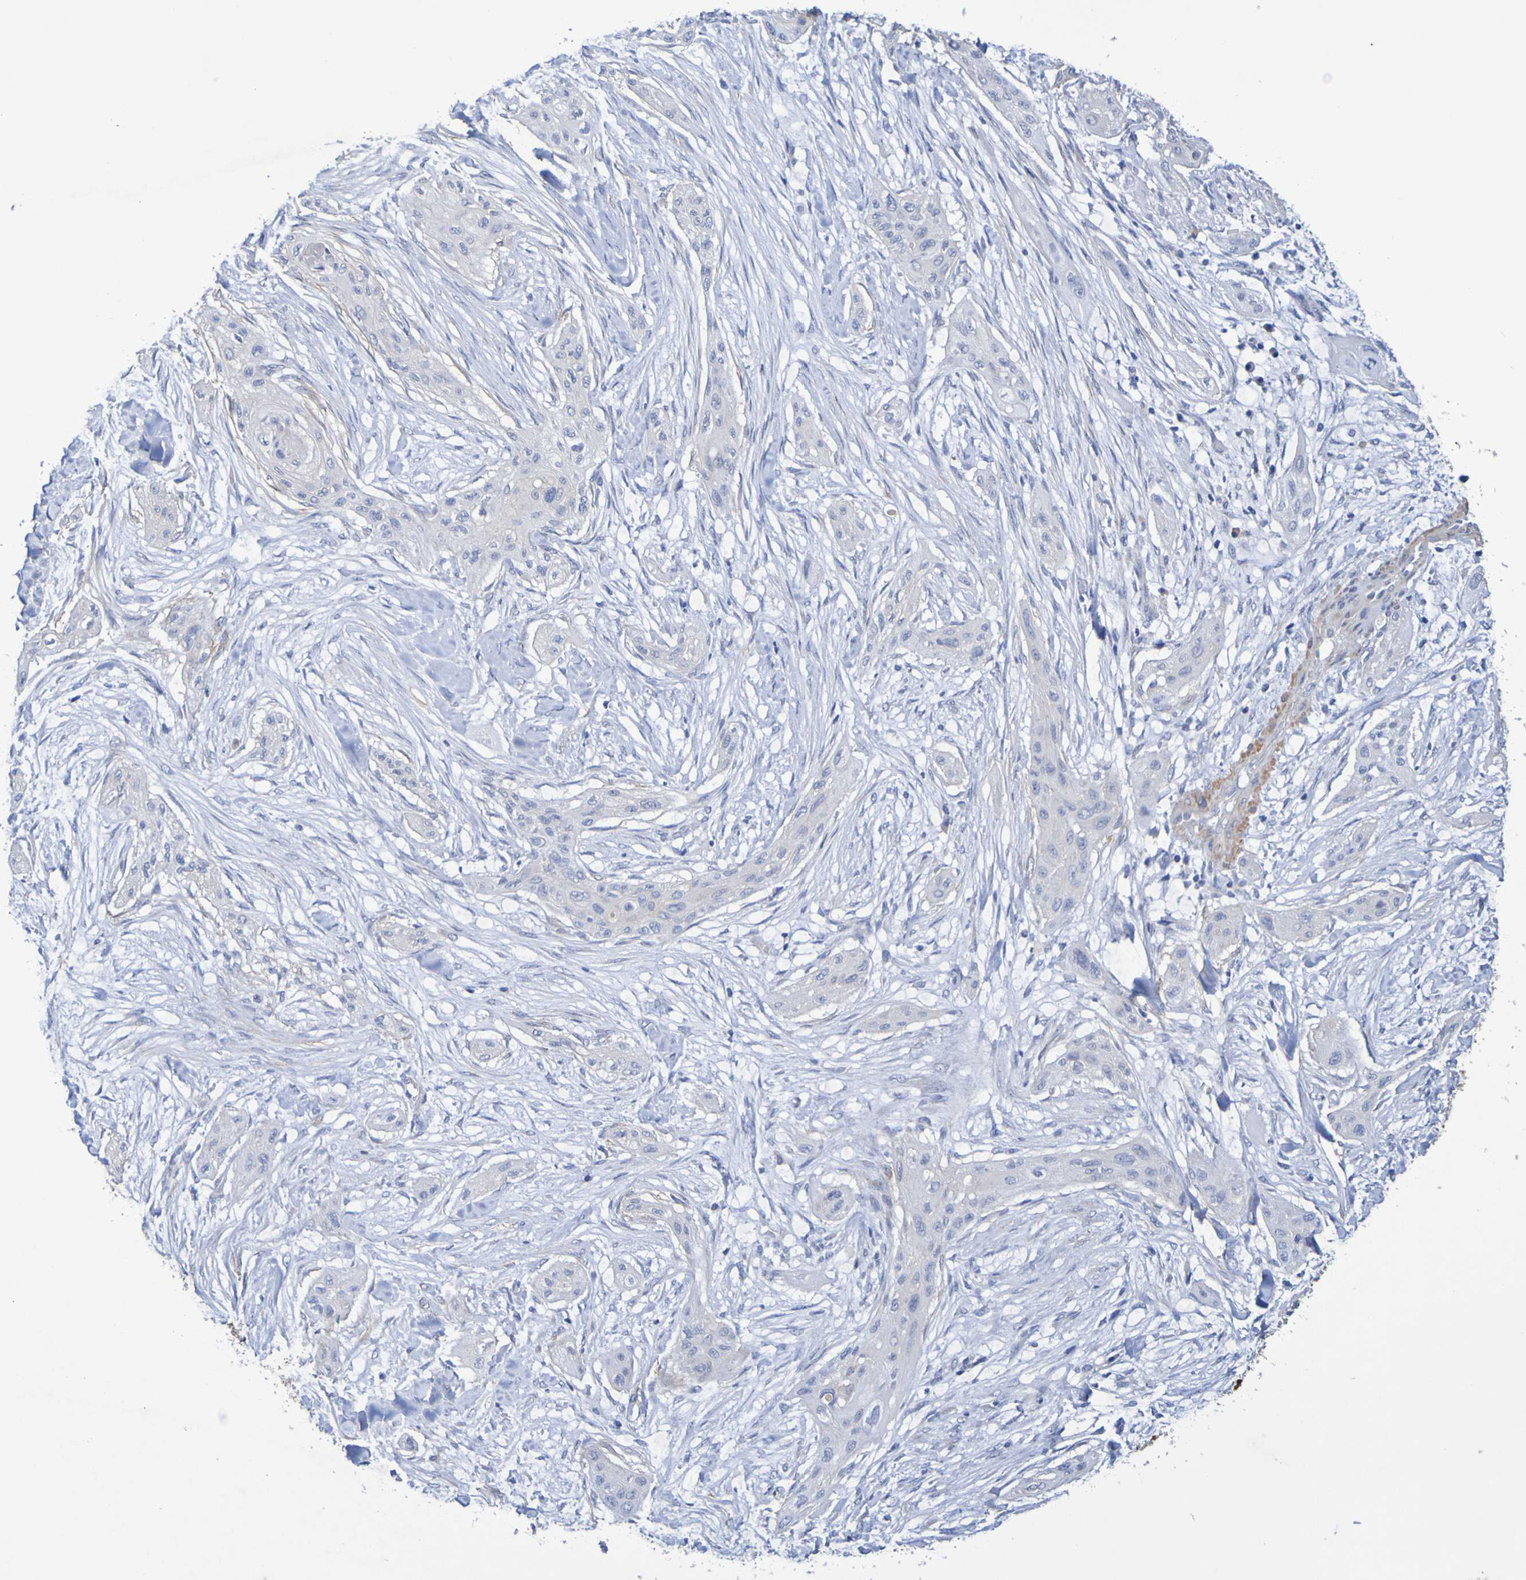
{"staining": {"intensity": "negative", "quantity": "none", "location": "none"}, "tissue": "lung cancer", "cell_type": "Tumor cells", "image_type": "cancer", "snomed": [{"axis": "morphology", "description": "Squamous cell carcinoma, NOS"}, {"axis": "topography", "description": "Lung"}], "caption": "The photomicrograph demonstrates no significant positivity in tumor cells of lung squamous cell carcinoma.", "gene": "SRPRB", "patient": {"sex": "female", "age": 47}}